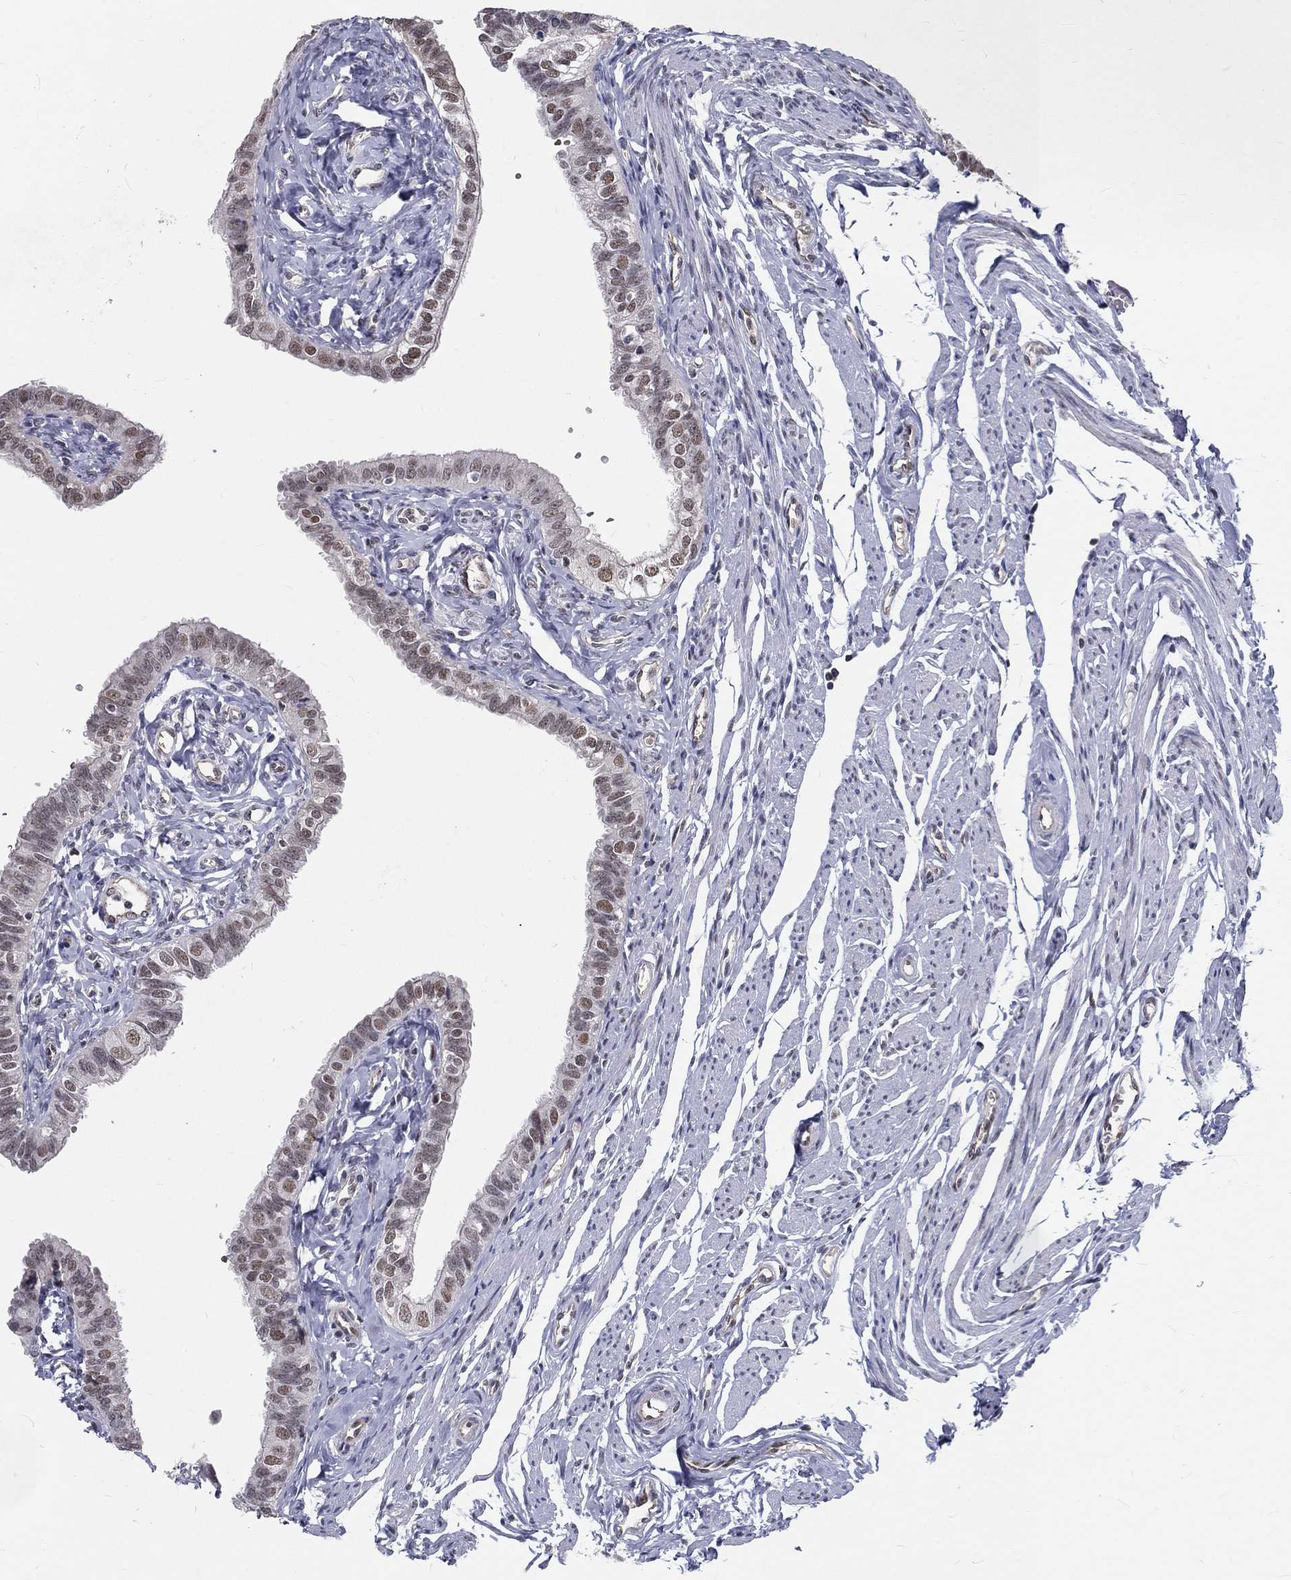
{"staining": {"intensity": "moderate", "quantity": "25%-75%", "location": "nuclear"}, "tissue": "fallopian tube", "cell_type": "Glandular cells", "image_type": "normal", "snomed": [{"axis": "morphology", "description": "Normal tissue, NOS"}, {"axis": "topography", "description": "Fallopian tube"}], "caption": "The histopathology image reveals staining of benign fallopian tube, revealing moderate nuclear protein staining (brown color) within glandular cells.", "gene": "ZBED1", "patient": {"sex": "female", "age": 54}}